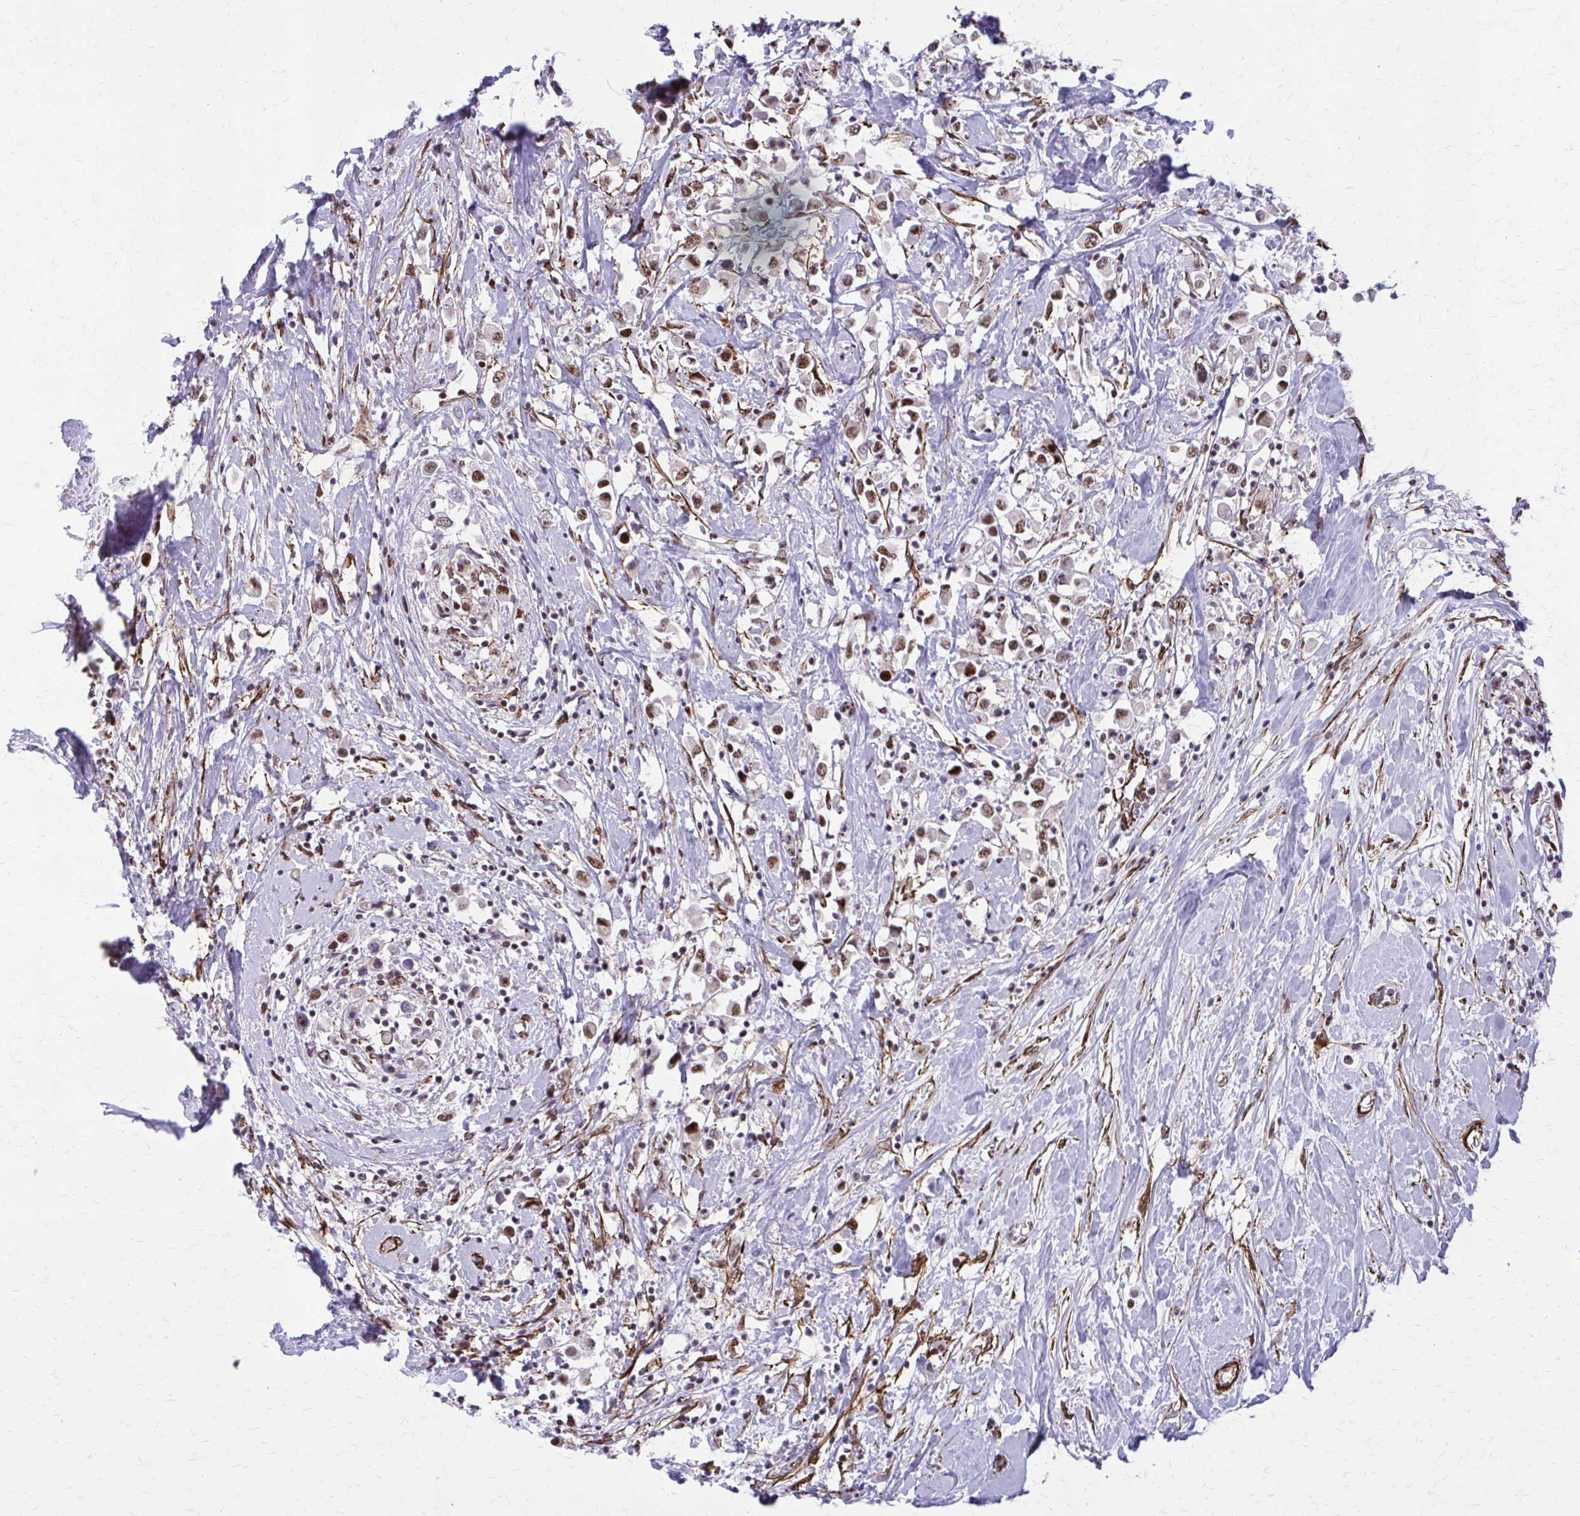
{"staining": {"intensity": "moderate", "quantity": ">75%", "location": "nuclear"}, "tissue": "breast cancer", "cell_type": "Tumor cells", "image_type": "cancer", "snomed": [{"axis": "morphology", "description": "Duct carcinoma"}, {"axis": "topography", "description": "Breast"}], "caption": "The histopathology image demonstrates staining of breast cancer, revealing moderate nuclear protein positivity (brown color) within tumor cells.", "gene": "NRBF2", "patient": {"sex": "female", "age": 61}}